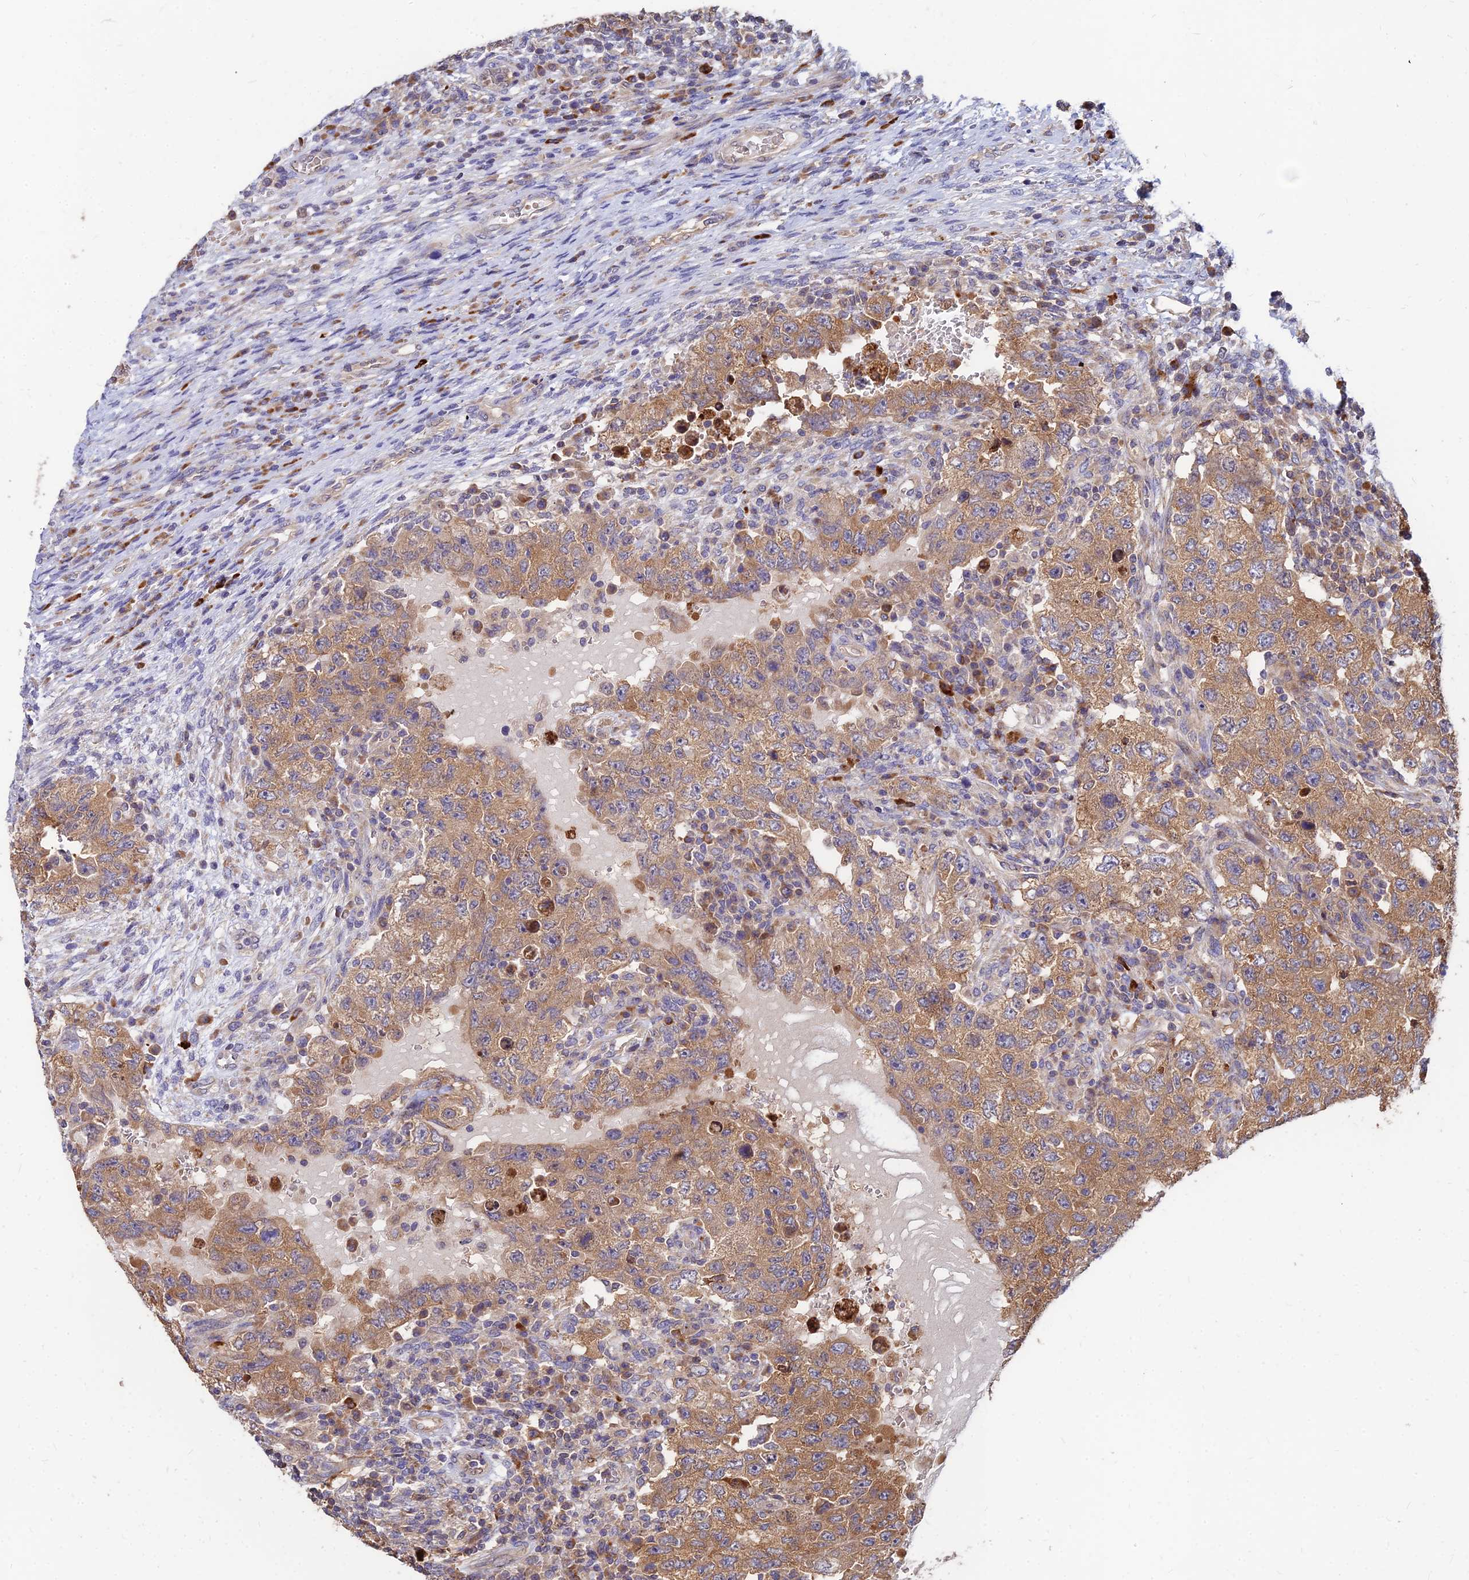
{"staining": {"intensity": "moderate", "quantity": ">75%", "location": "cytoplasmic/membranous"}, "tissue": "testis cancer", "cell_type": "Tumor cells", "image_type": "cancer", "snomed": [{"axis": "morphology", "description": "Carcinoma, Embryonal, NOS"}, {"axis": "topography", "description": "Testis"}], "caption": "Testis cancer stained with a brown dye displays moderate cytoplasmic/membranous positive staining in about >75% of tumor cells.", "gene": "CCT6B", "patient": {"sex": "male", "age": 26}}